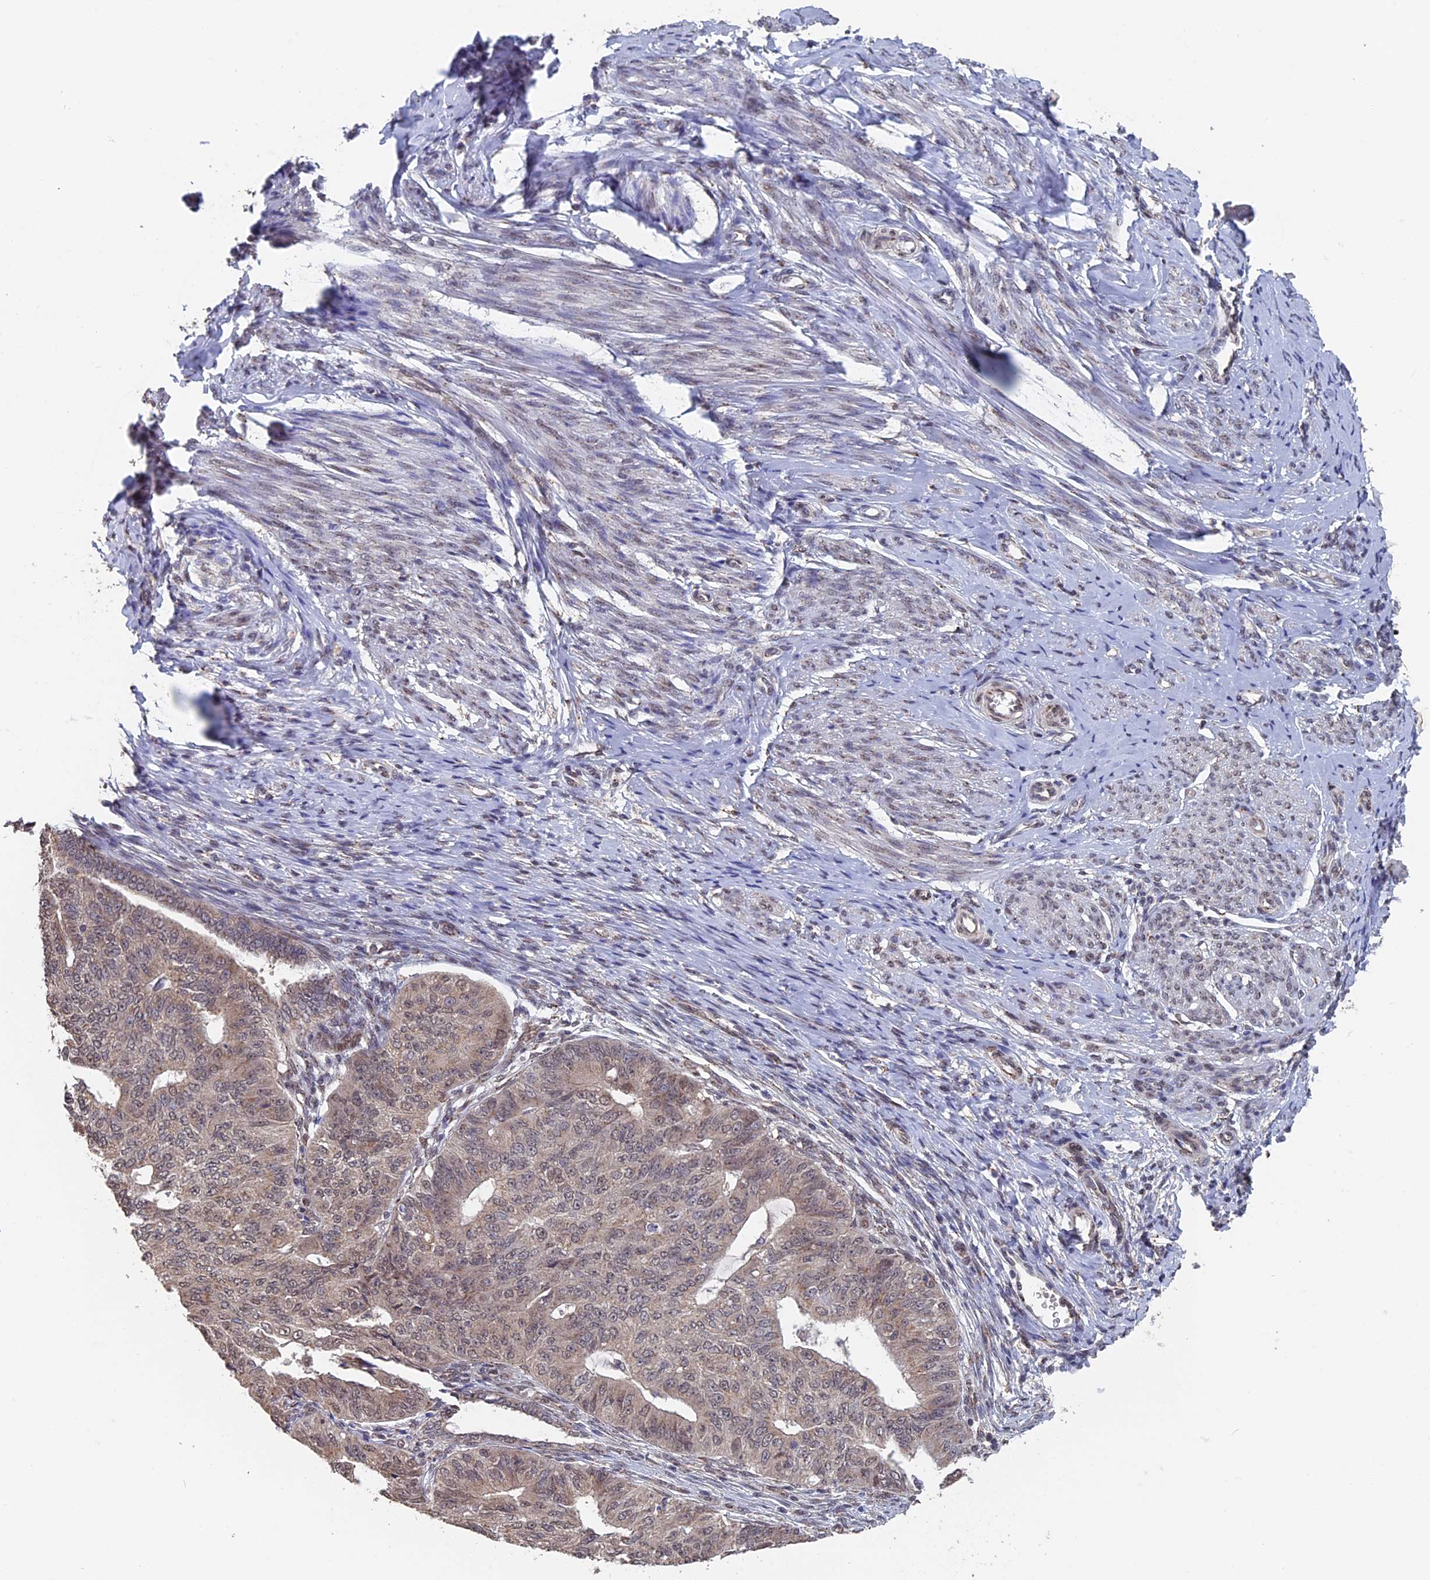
{"staining": {"intensity": "weak", "quantity": ">75%", "location": "cytoplasmic/membranous,nuclear"}, "tissue": "endometrial cancer", "cell_type": "Tumor cells", "image_type": "cancer", "snomed": [{"axis": "morphology", "description": "Adenocarcinoma, NOS"}, {"axis": "topography", "description": "Endometrium"}], "caption": "An image showing weak cytoplasmic/membranous and nuclear expression in about >75% of tumor cells in endometrial cancer (adenocarcinoma), as visualized by brown immunohistochemical staining.", "gene": "PIGQ", "patient": {"sex": "female", "age": 32}}